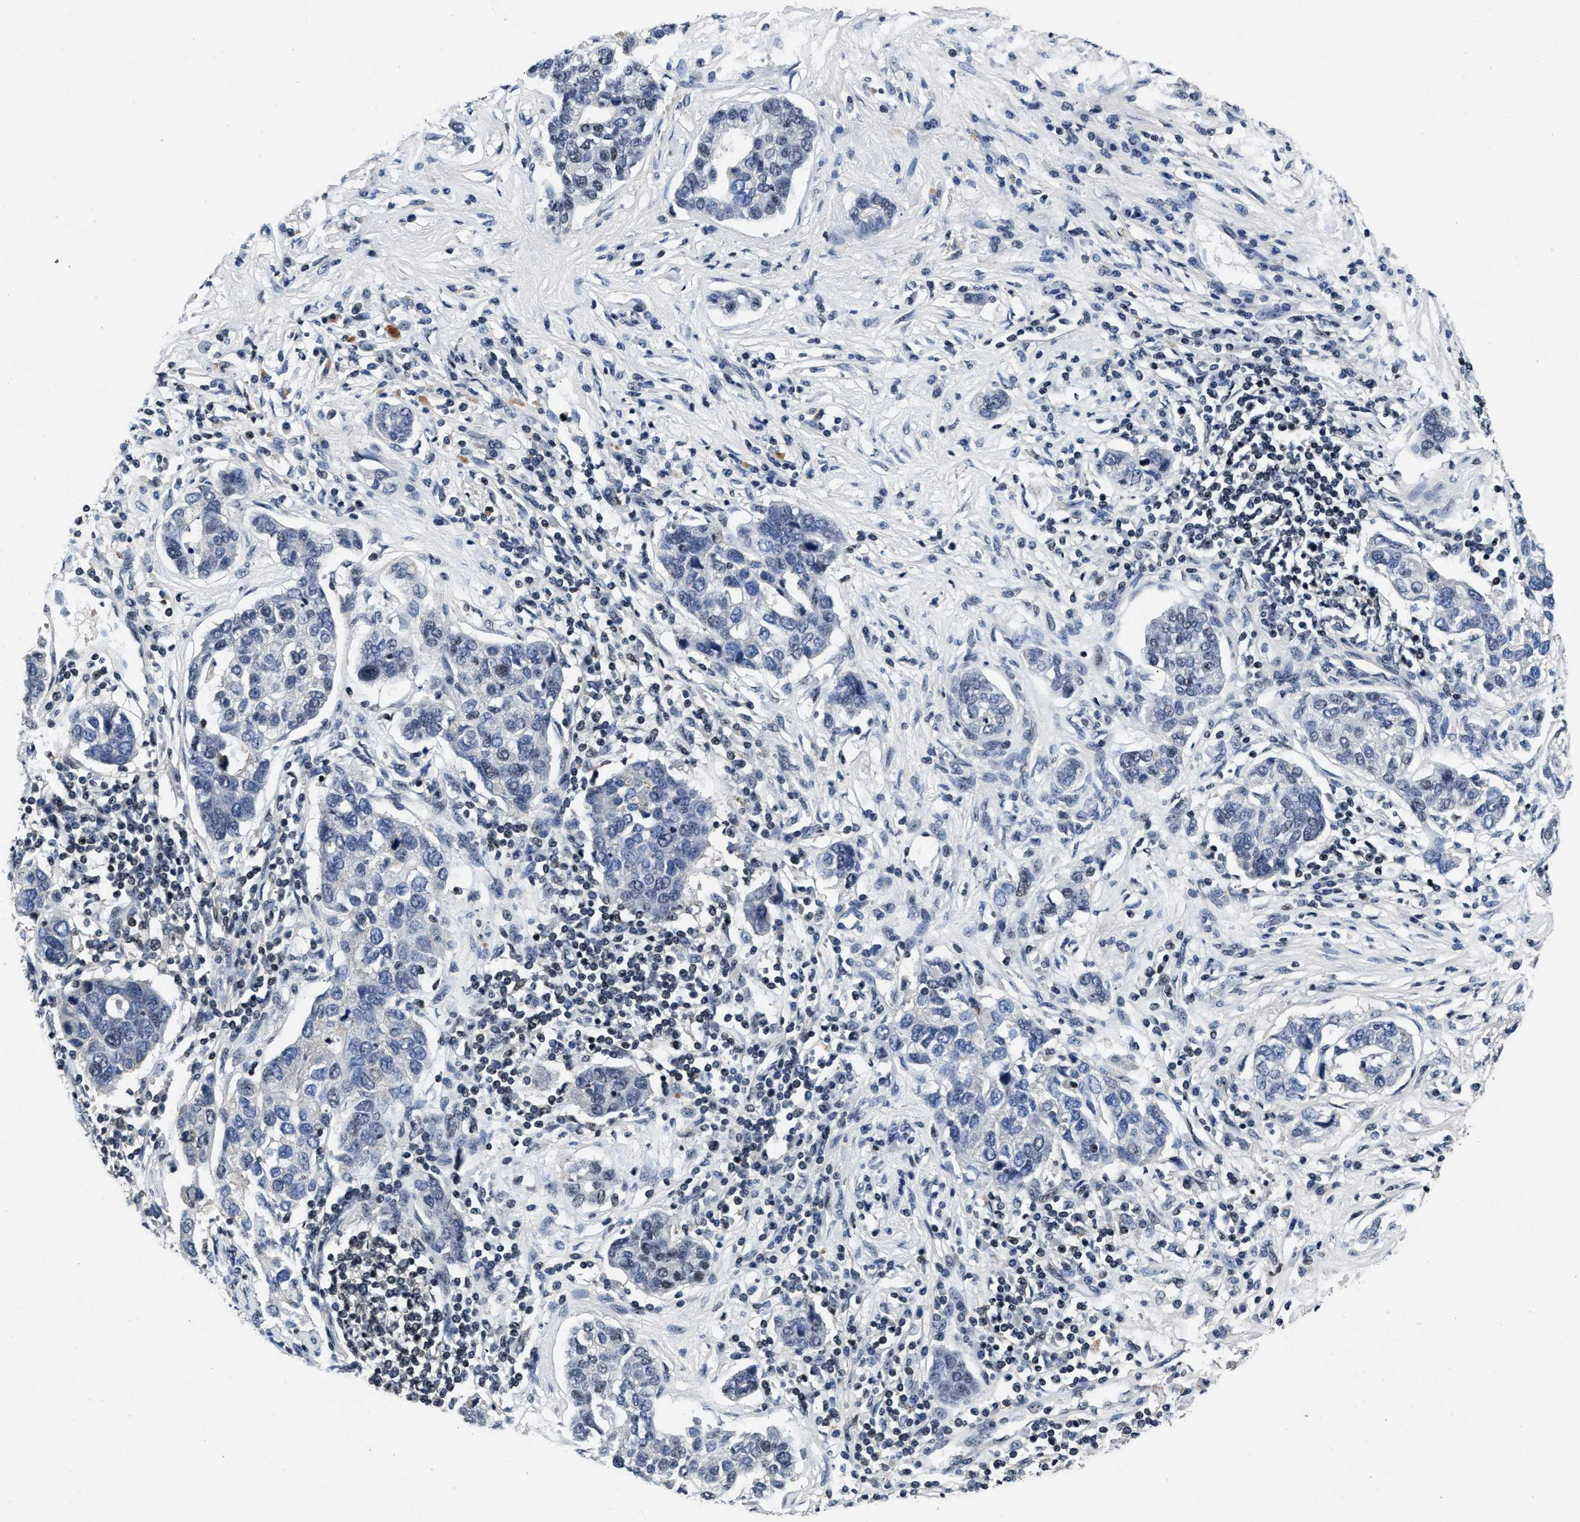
{"staining": {"intensity": "negative", "quantity": "none", "location": "none"}, "tissue": "pancreatic cancer", "cell_type": "Tumor cells", "image_type": "cancer", "snomed": [{"axis": "morphology", "description": "Adenocarcinoma, NOS"}, {"axis": "topography", "description": "Pancreas"}], "caption": "Immunohistochemical staining of pancreatic cancer (adenocarcinoma) demonstrates no significant expression in tumor cells.", "gene": "ZNF233", "patient": {"sex": "female", "age": 61}}